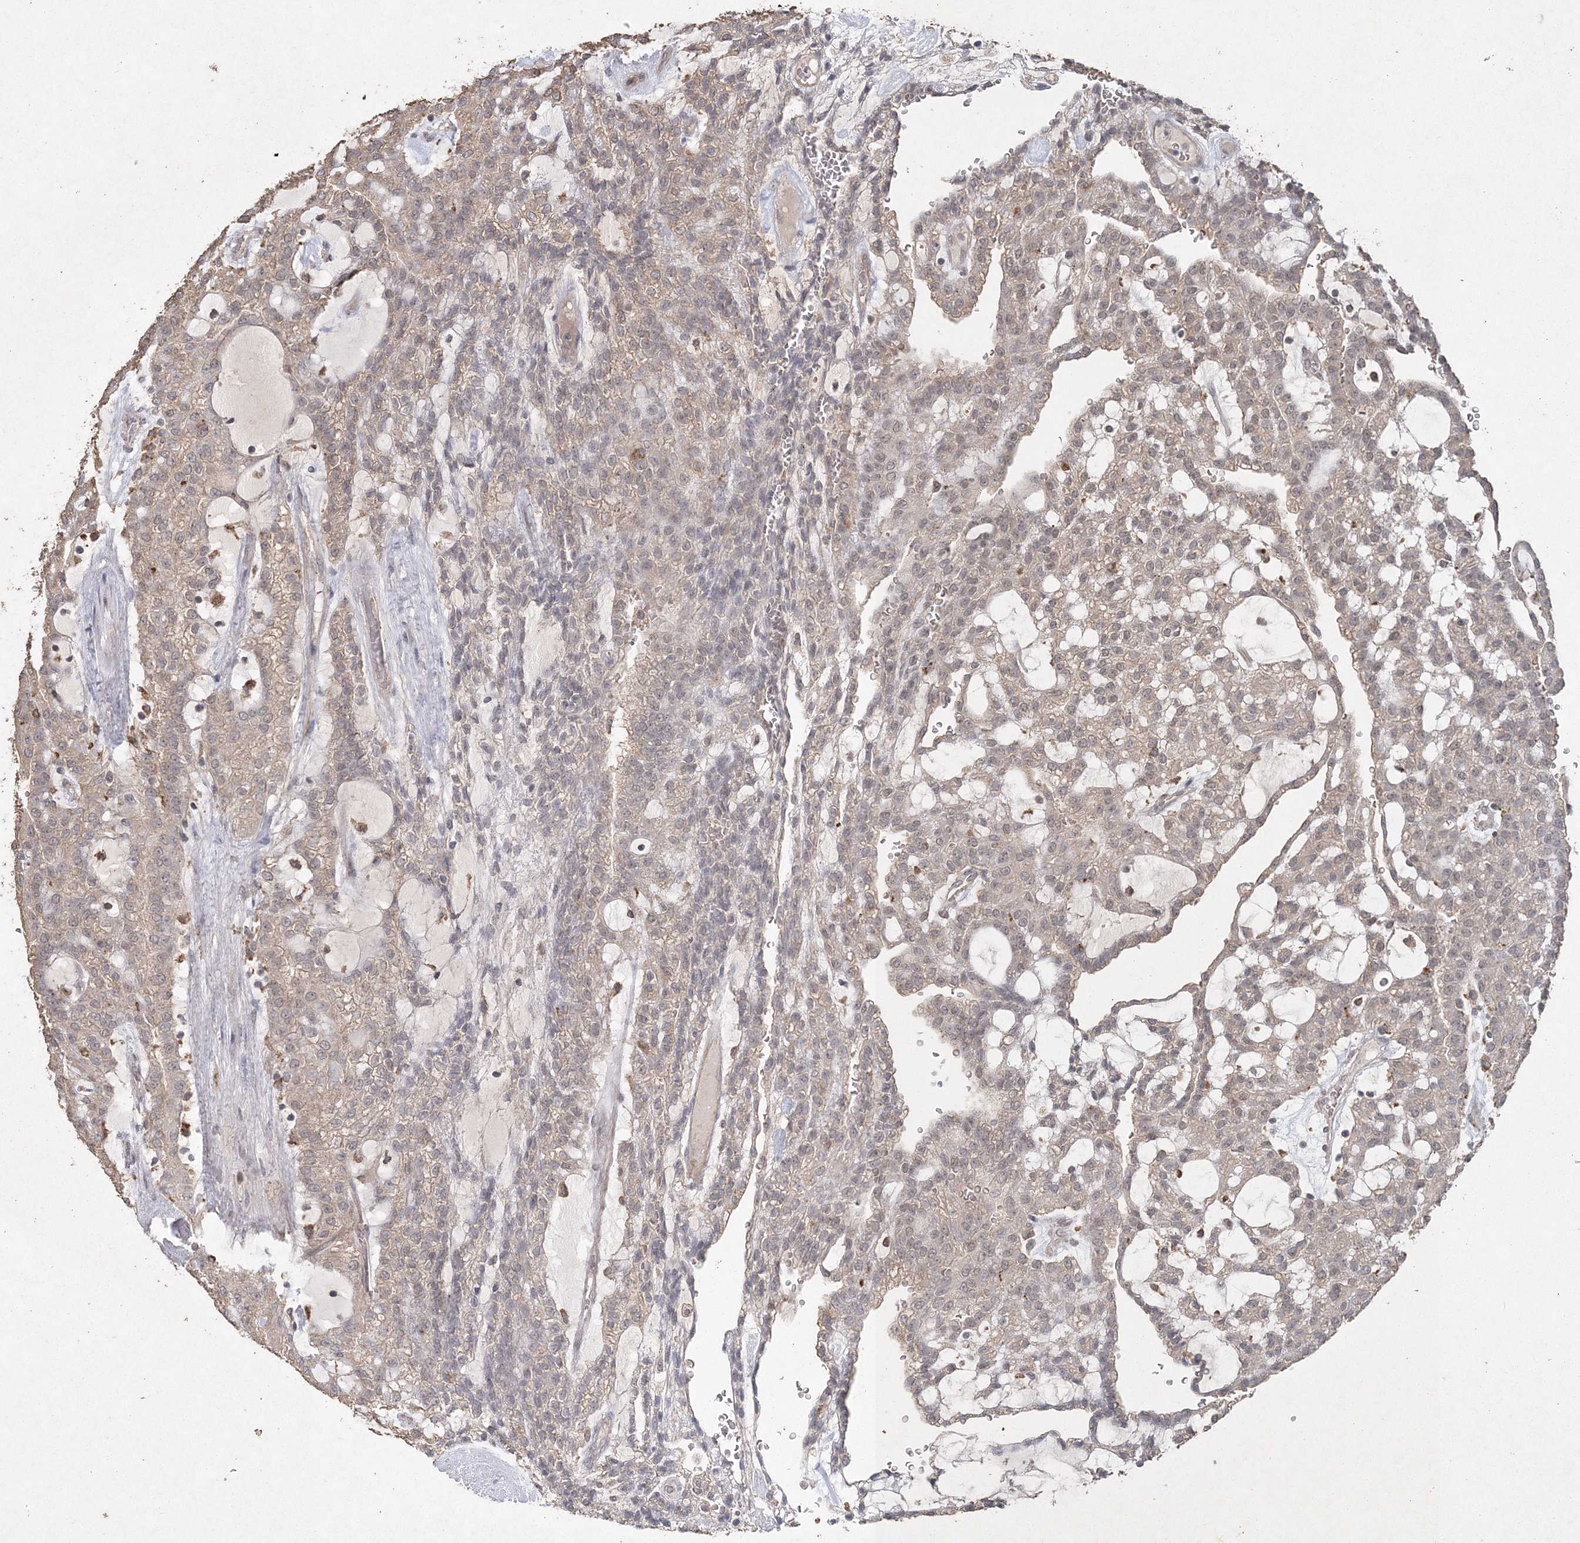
{"staining": {"intensity": "weak", "quantity": ">75%", "location": "cytoplasmic/membranous"}, "tissue": "renal cancer", "cell_type": "Tumor cells", "image_type": "cancer", "snomed": [{"axis": "morphology", "description": "Adenocarcinoma, NOS"}, {"axis": "topography", "description": "Kidney"}], "caption": "A histopathology image showing weak cytoplasmic/membranous expression in approximately >75% of tumor cells in renal adenocarcinoma, as visualized by brown immunohistochemical staining.", "gene": "UIMC1", "patient": {"sex": "male", "age": 63}}